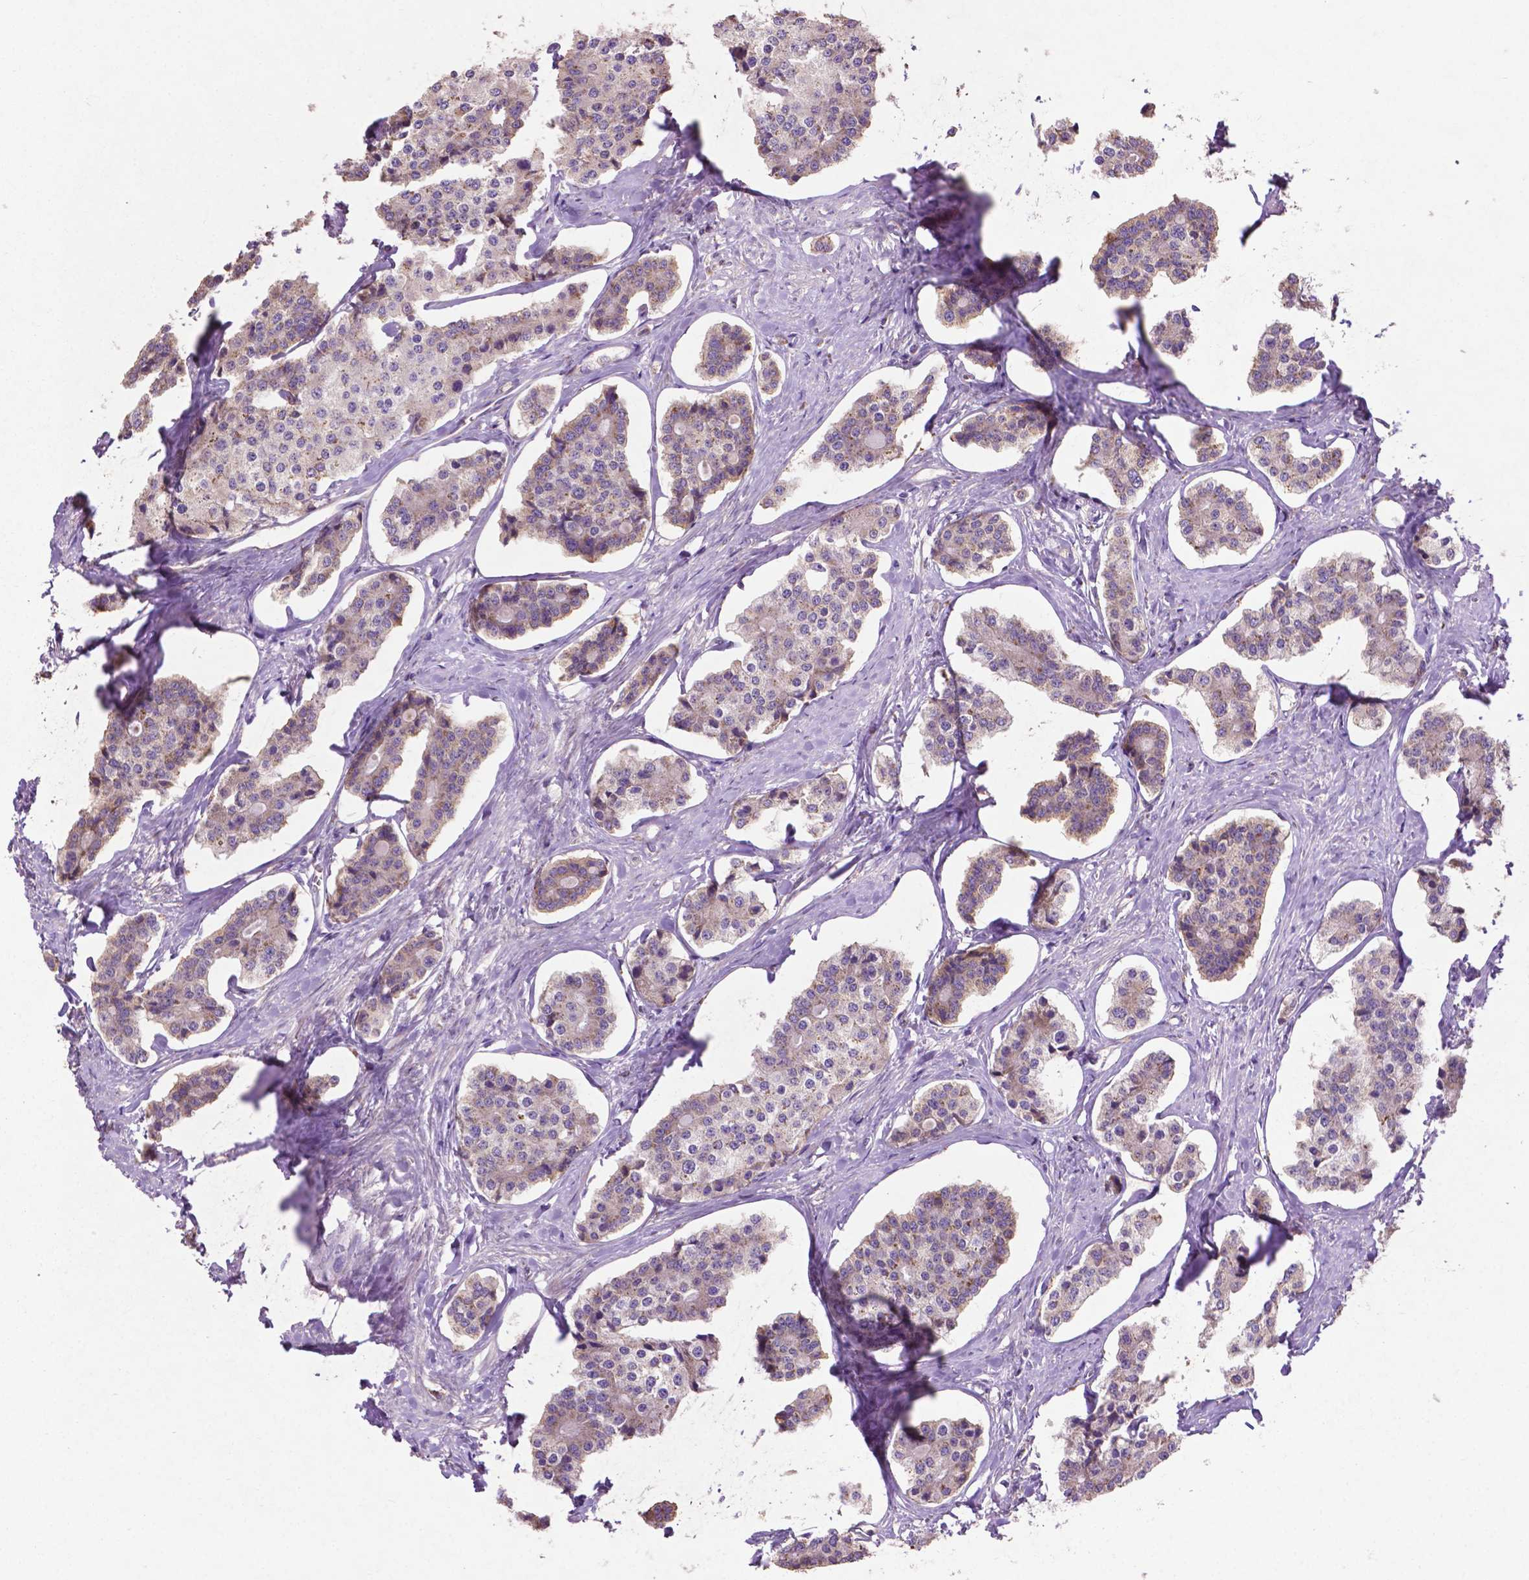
{"staining": {"intensity": "negative", "quantity": "none", "location": "none"}, "tissue": "carcinoid", "cell_type": "Tumor cells", "image_type": "cancer", "snomed": [{"axis": "morphology", "description": "Carcinoid, malignant, NOS"}, {"axis": "topography", "description": "Small intestine"}], "caption": "Immunohistochemistry of malignant carcinoid shows no expression in tumor cells.", "gene": "MBTPS1", "patient": {"sex": "female", "age": 65}}